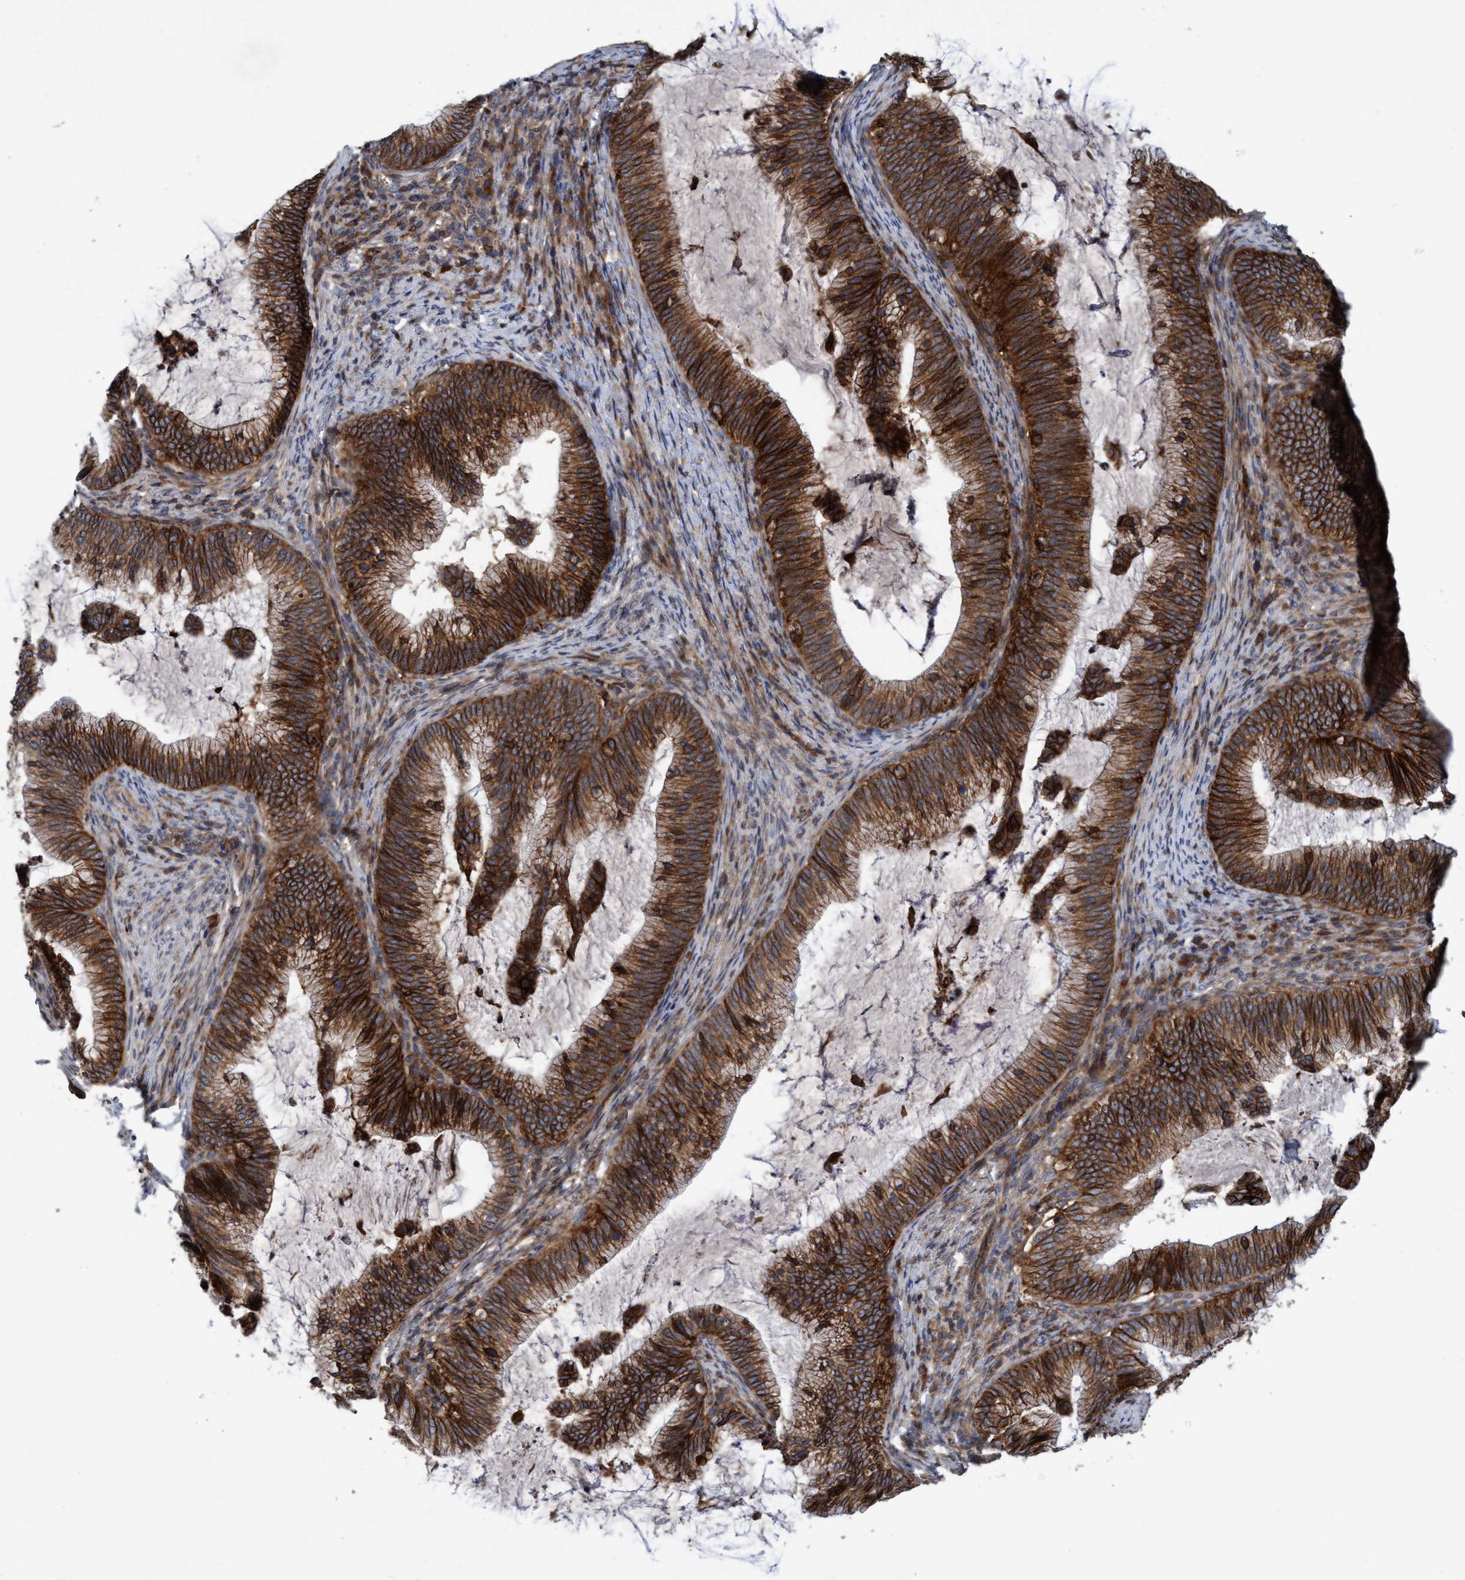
{"staining": {"intensity": "strong", "quantity": ">75%", "location": "cytoplasmic/membranous"}, "tissue": "cervical cancer", "cell_type": "Tumor cells", "image_type": "cancer", "snomed": [{"axis": "morphology", "description": "Adenocarcinoma, NOS"}, {"axis": "topography", "description": "Cervix"}], "caption": "Strong cytoplasmic/membranous protein expression is appreciated in about >75% of tumor cells in cervical adenocarcinoma.", "gene": "SLC16A3", "patient": {"sex": "female", "age": 36}}